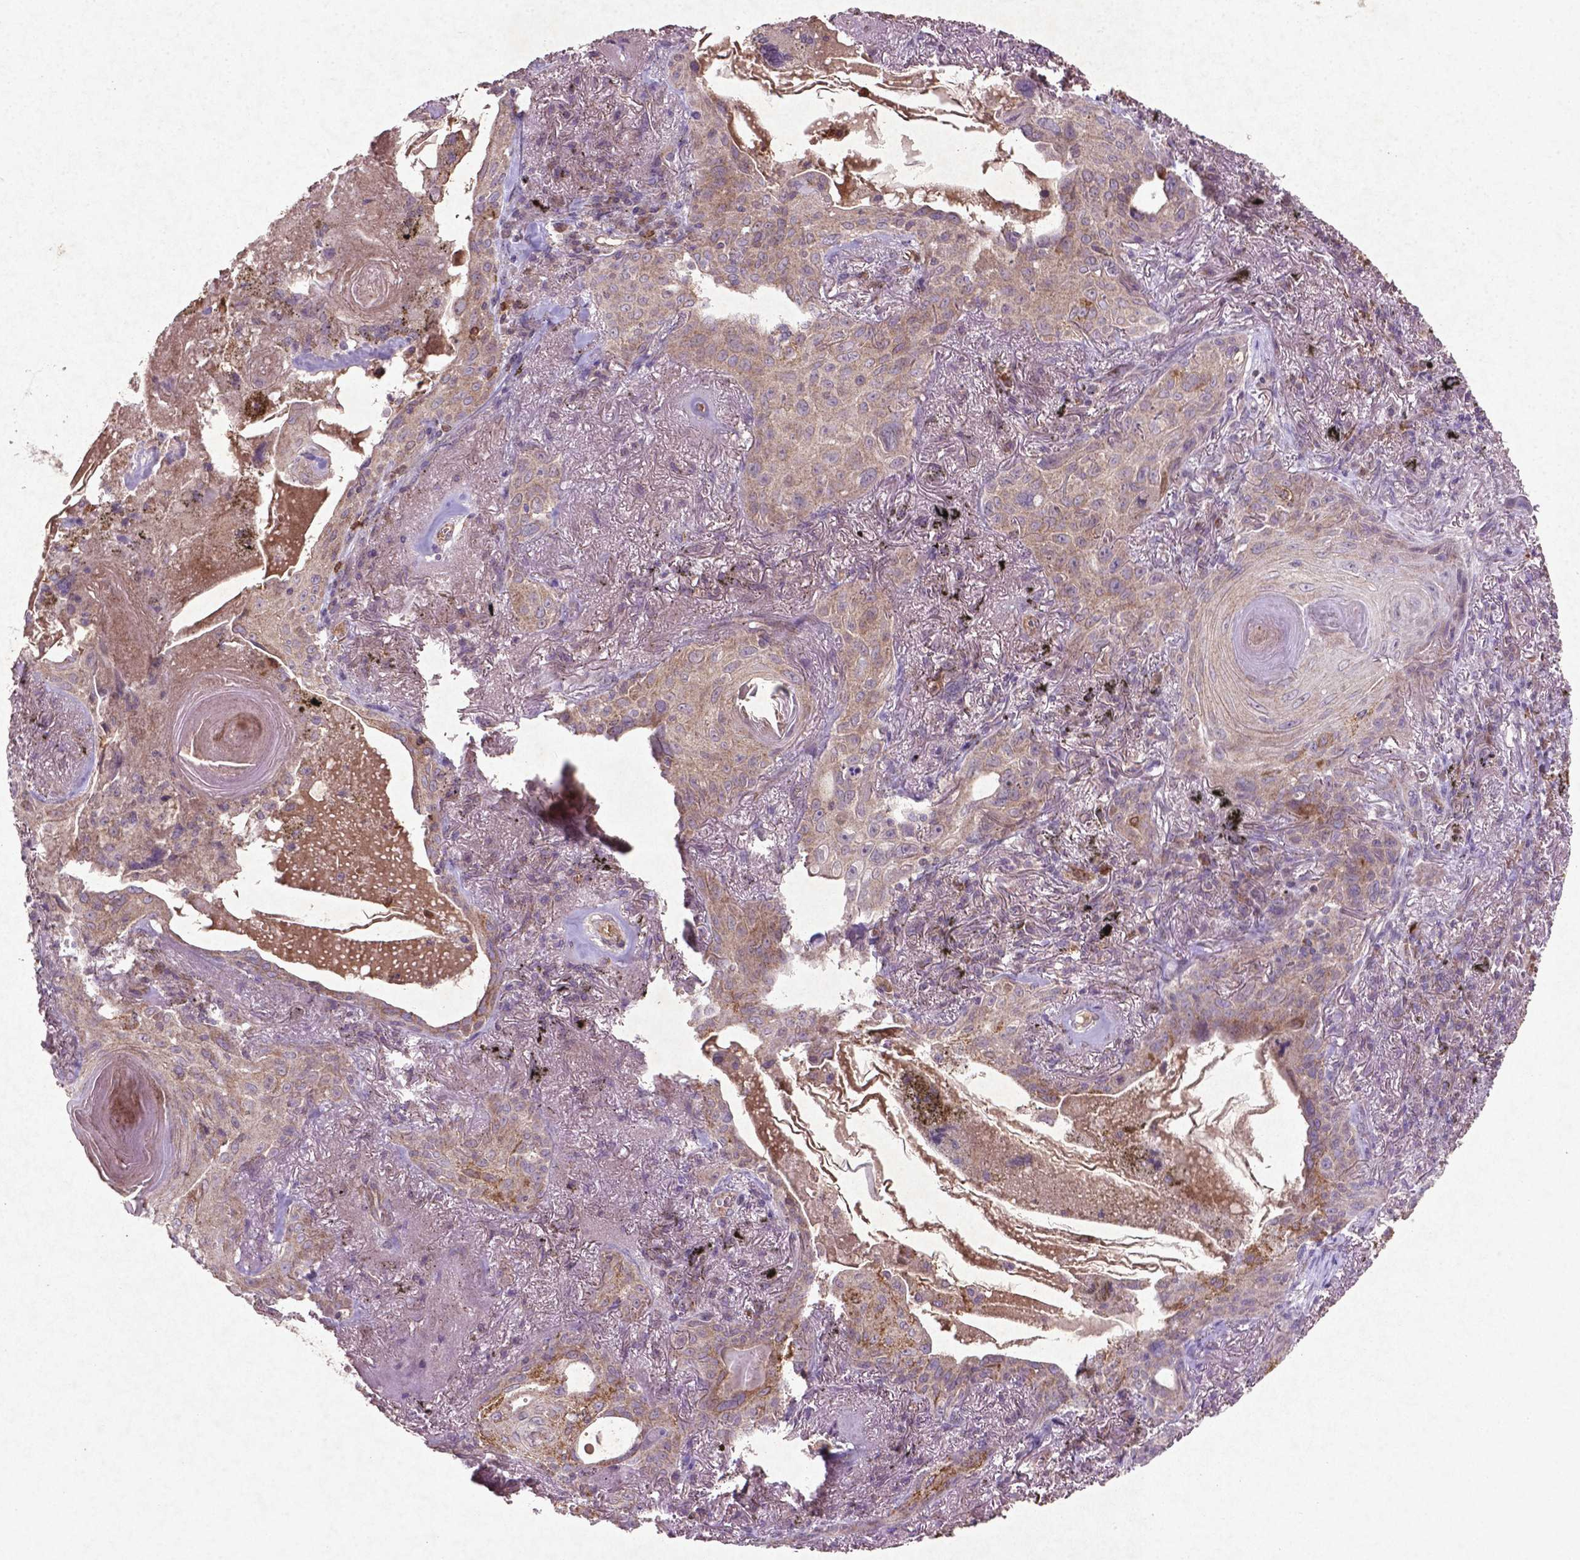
{"staining": {"intensity": "weak", "quantity": "25%-75%", "location": "cytoplasmic/membranous"}, "tissue": "lung cancer", "cell_type": "Tumor cells", "image_type": "cancer", "snomed": [{"axis": "morphology", "description": "Squamous cell carcinoma, NOS"}, {"axis": "topography", "description": "Lung"}], "caption": "Immunohistochemistry (IHC) staining of lung cancer (squamous cell carcinoma), which displays low levels of weak cytoplasmic/membranous staining in approximately 25%-75% of tumor cells indicating weak cytoplasmic/membranous protein positivity. The staining was performed using DAB (brown) for protein detection and nuclei were counterstained in hematoxylin (blue).", "gene": "MTOR", "patient": {"sex": "male", "age": 79}}